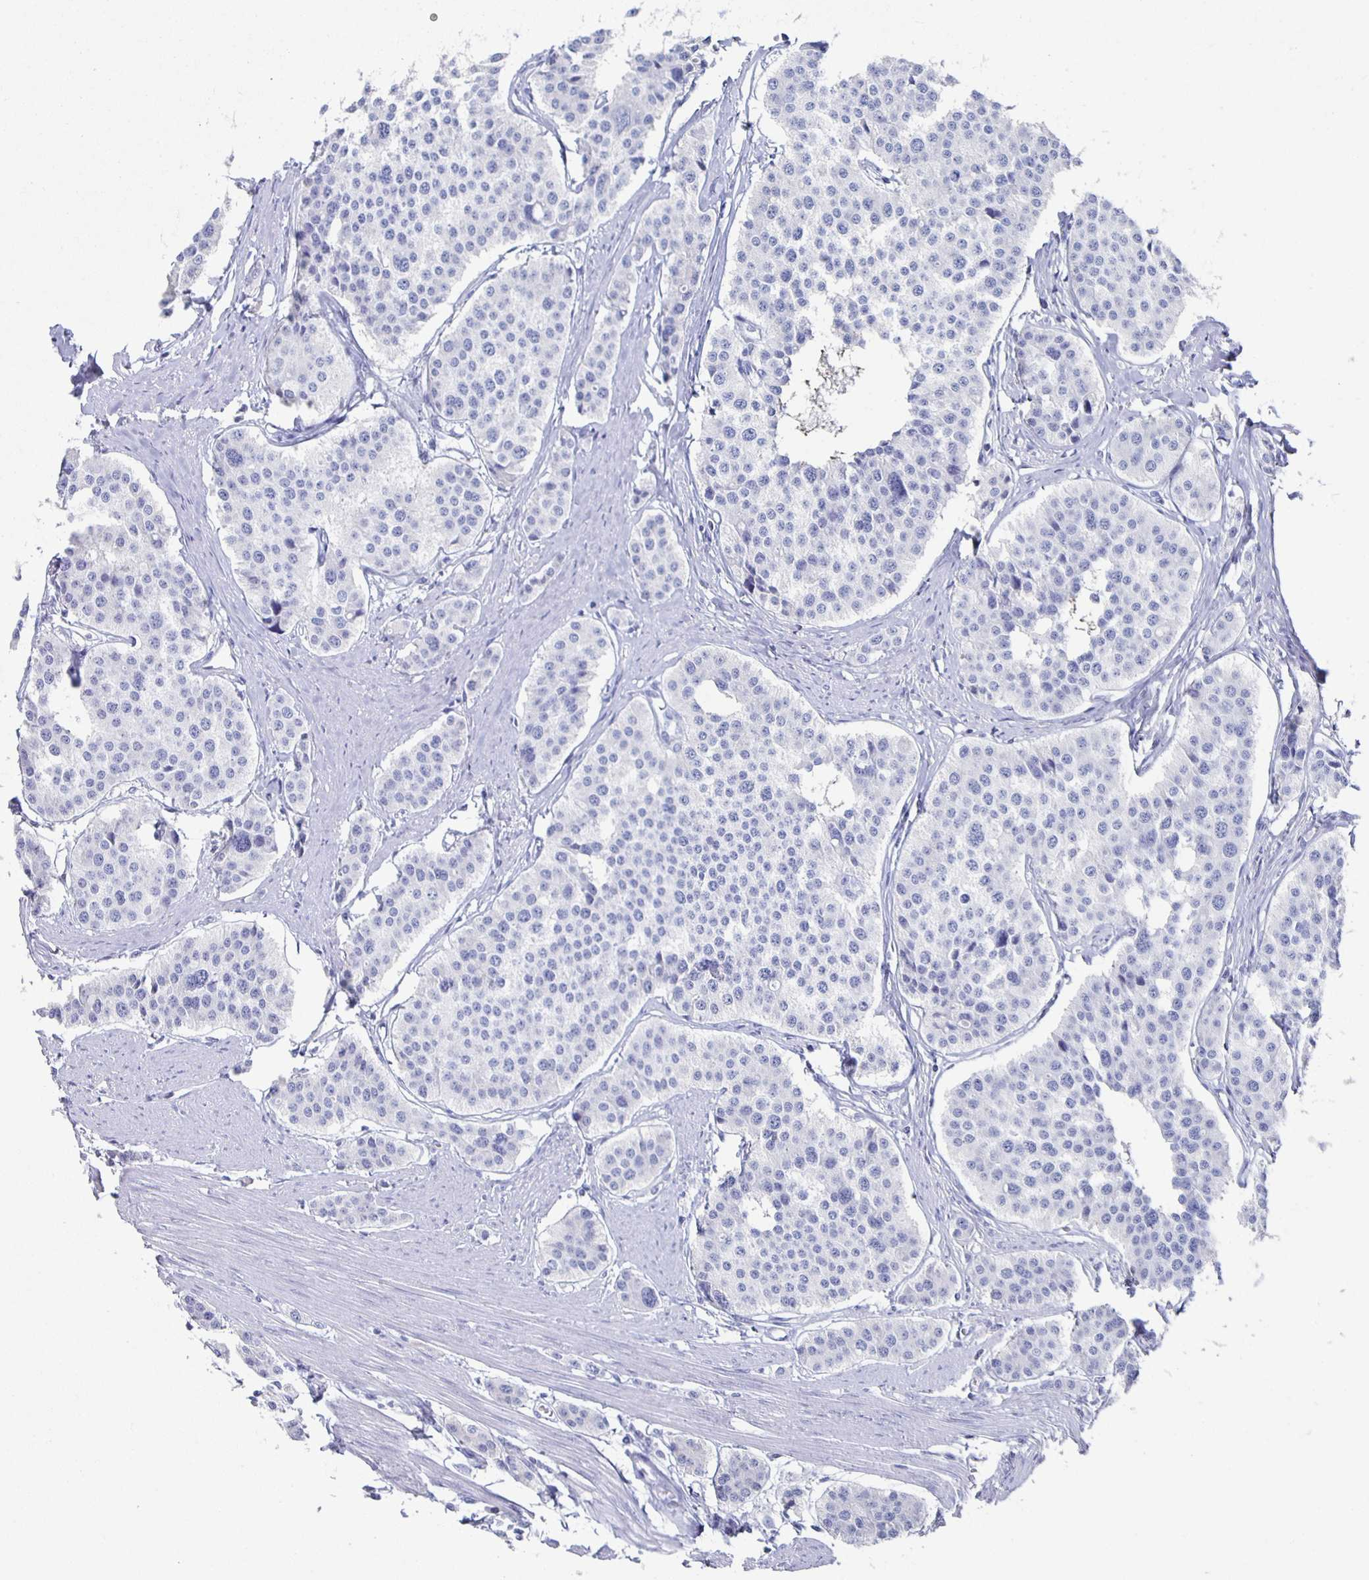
{"staining": {"intensity": "negative", "quantity": "none", "location": "none"}, "tissue": "carcinoid", "cell_type": "Tumor cells", "image_type": "cancer", "snomed": [{"axis": "morphology", "description": "Carcinoid, malignant, NOS"}, {"axis": "topography", "description": "Small intestine"}], "caption": "Malignant carcinoid was stained to show a protein in brown. There is no significant expression in tumor cells.", "gene": "FGA", "patient": {"sex": "male", "age": 60}}